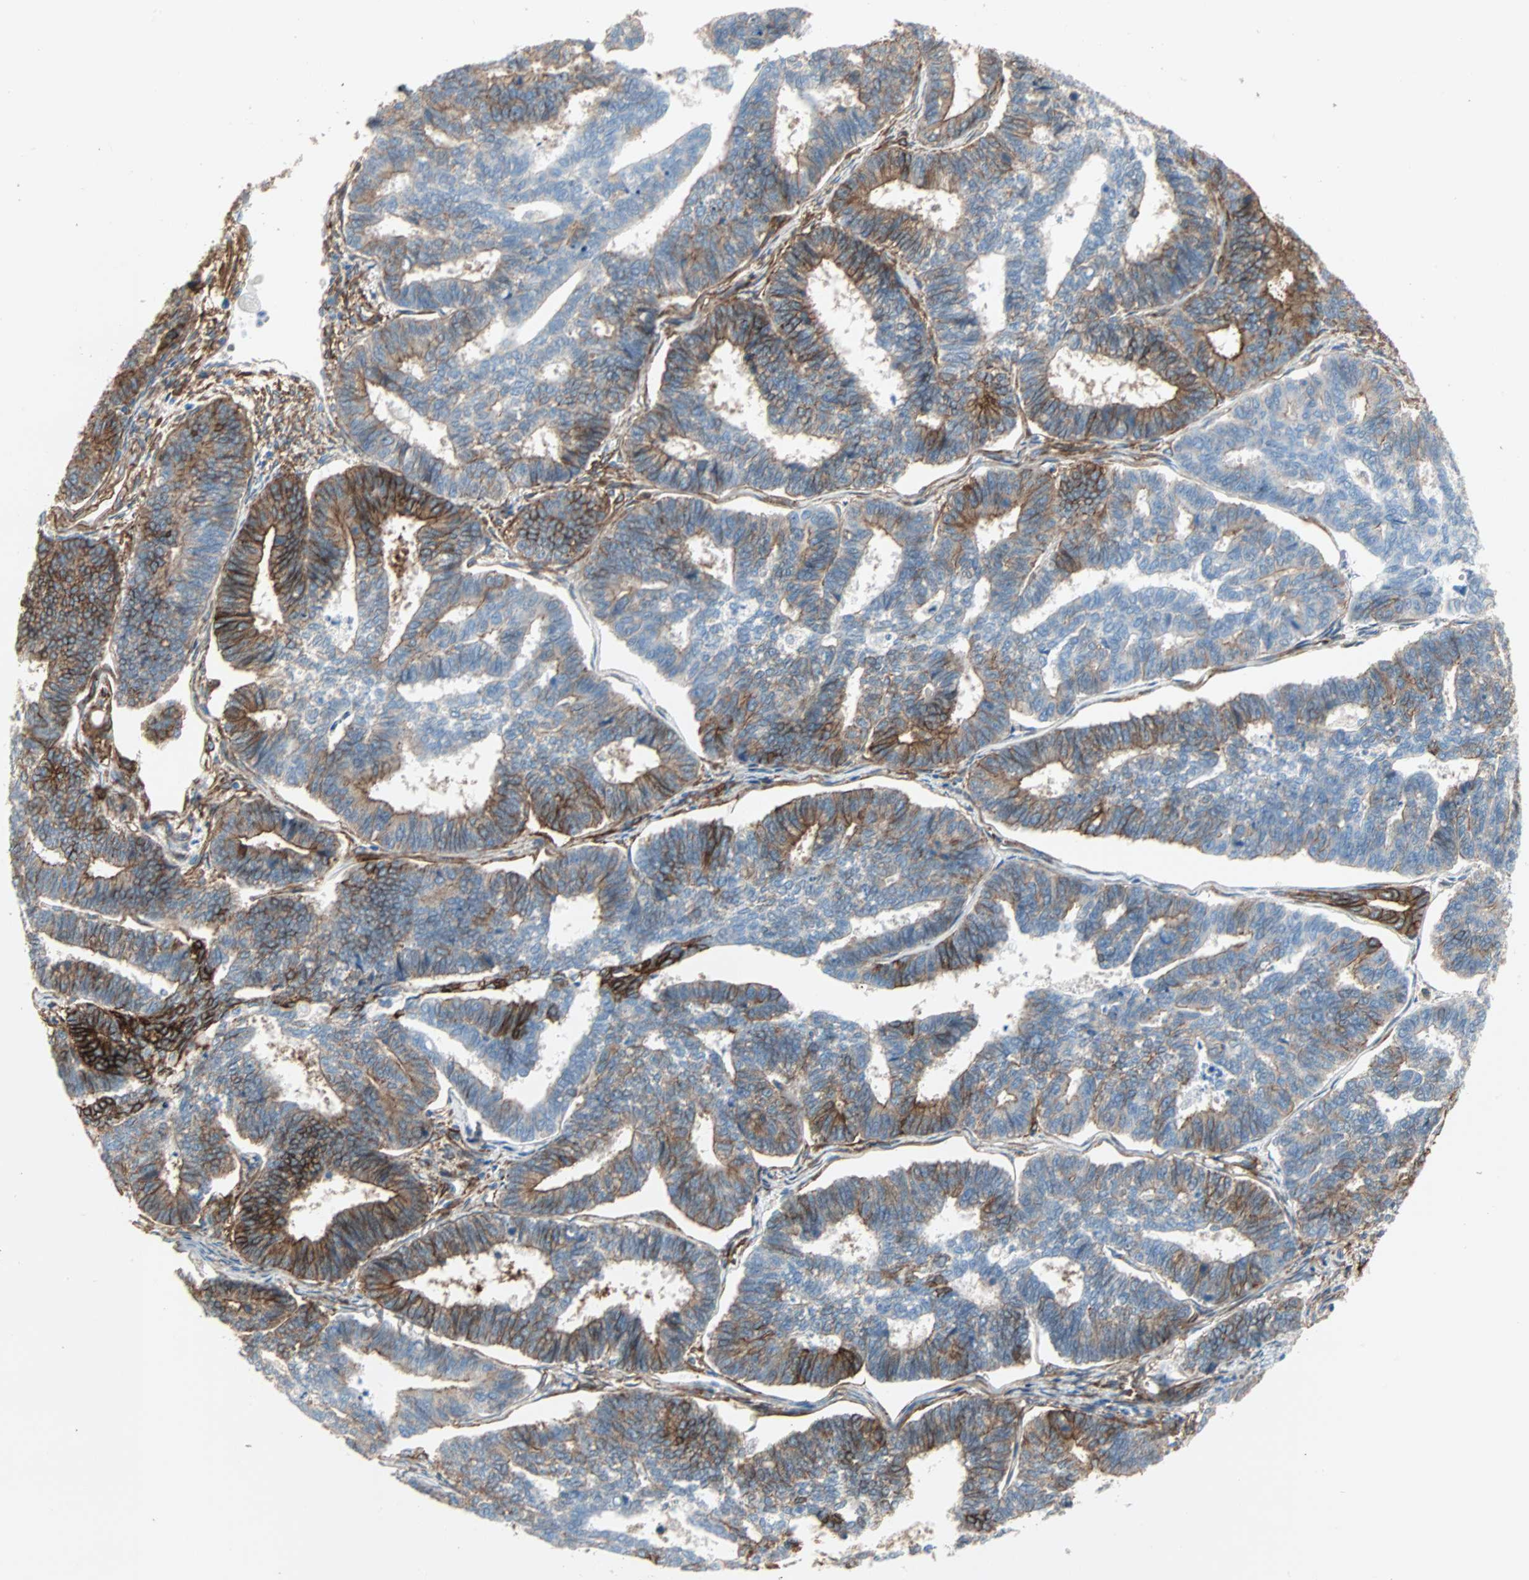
{"staining": {"intensity": "strong", "quantity": "25%-75%", "location": "cytoplasmic/membranous"}, "tissue": "endometrial cancer", "cell_type": "Tumor cells", "image_type": "cancer", "snomed": [{"axis": "morphology", "description": "Adenocarcinoma, NOS"}, {"axis": "topography", "description": "Endometrium"}], "caption": "High-magnification brightfield microscopy of endometrial adenocarcinoma stained with DAB (brown) and counterstained with hematoxylin (blue). tumor cells exhibit strong cytoplasmic/membranous positivity is present in approximately25%-75% of cells.", "gene": "EPB41L2", "patient": {"sex": "female", "age": 70}}